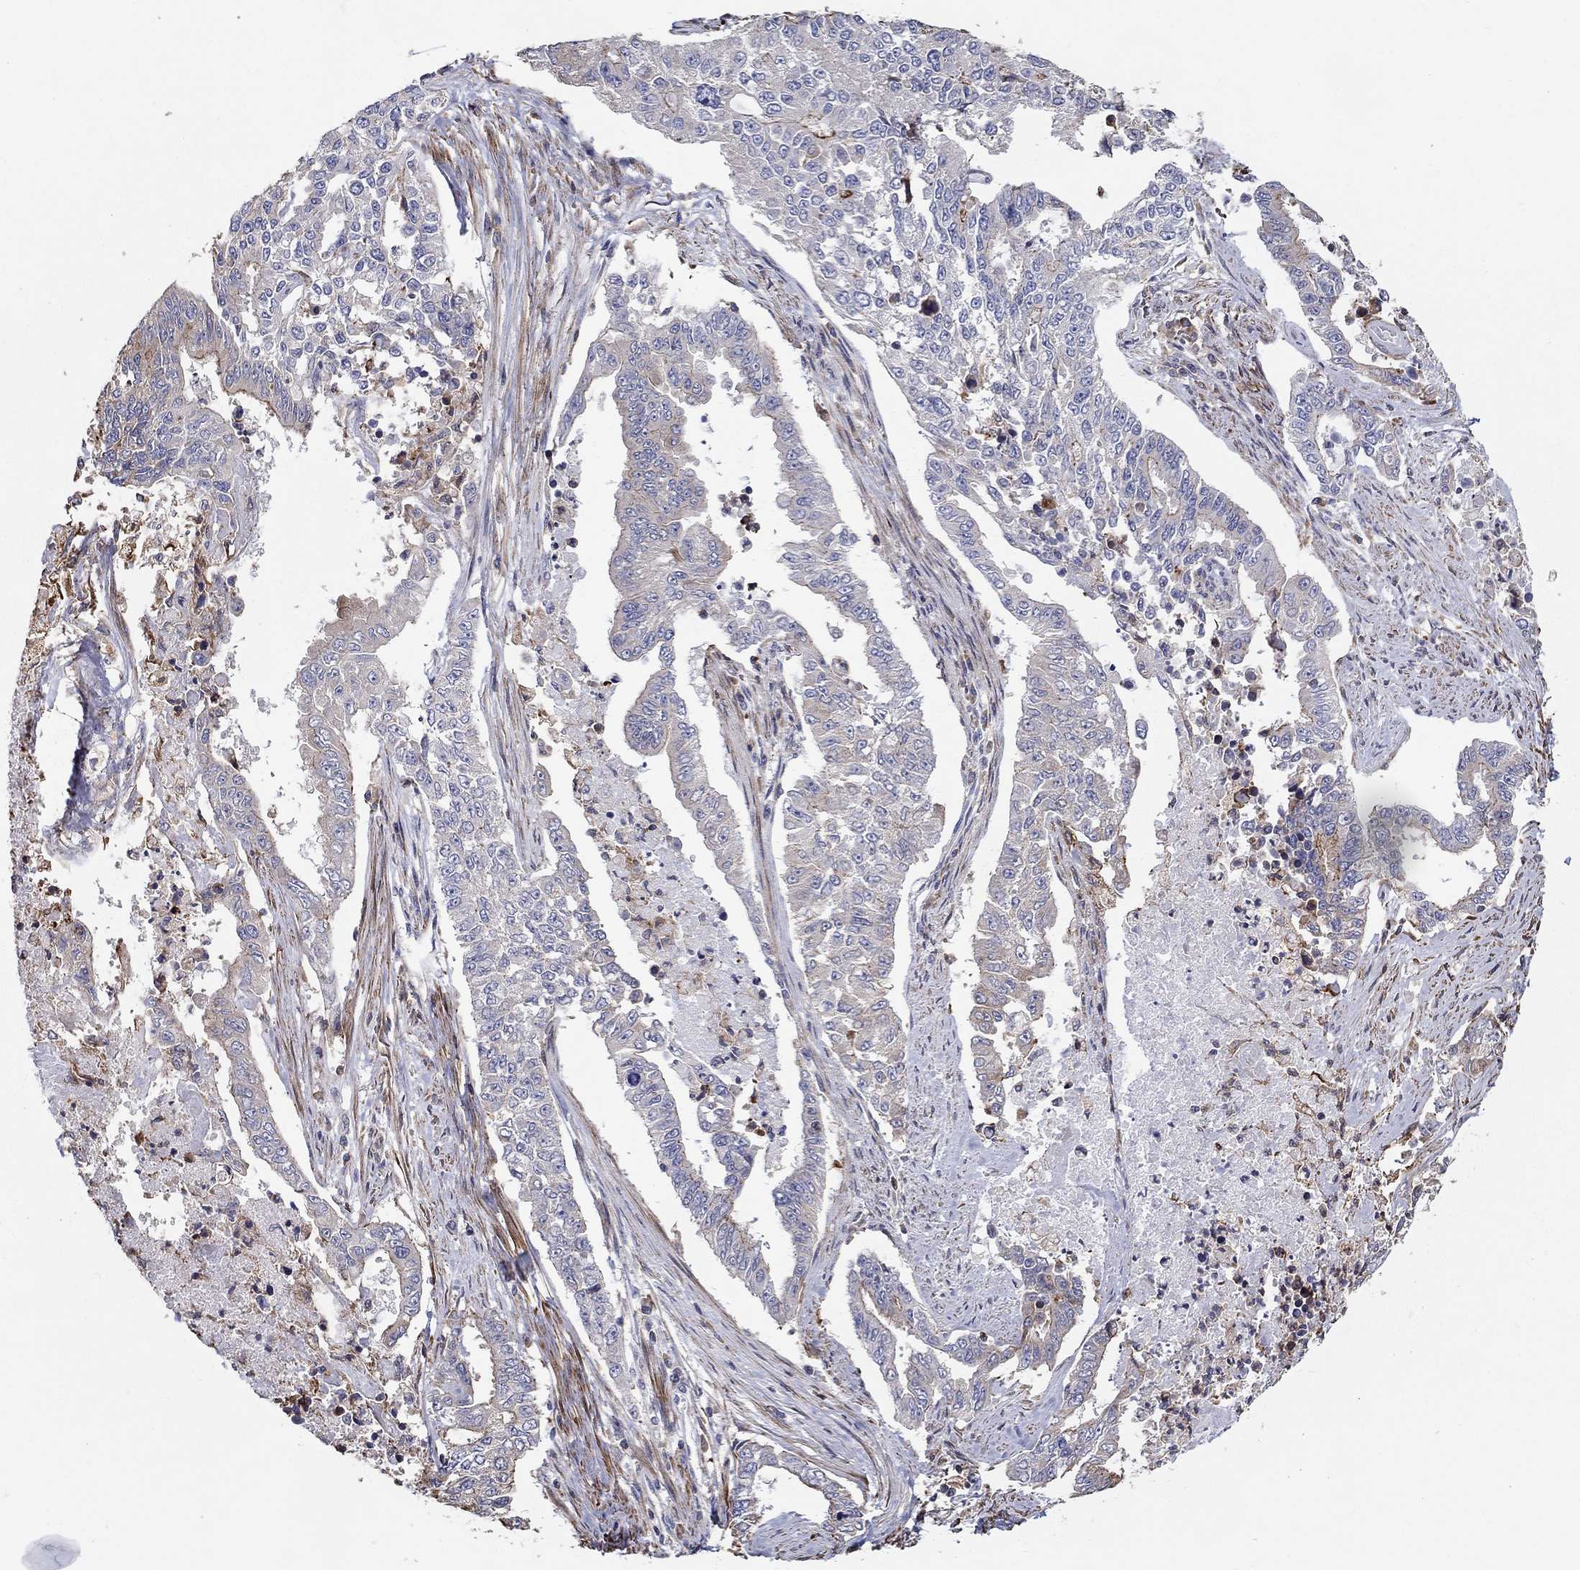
{"staining": {"intensity": "strong", "quantity": "<25%", "location": "cytoplasmic/membranous"}, "tissue": "endometrial cancer", "cell_type": "Tumor cells", "image_type": "cancer", "snomed": [{"axis": "morphology", "description": "Adenocarcinoma, NOS"}, {"axis": "topography", "description": "Uterus"}], "caption": "The histopathology image reveals a brown stain indicating the presence of a protein in the cytoplasmic/membranous of tumor cells in adenocarcinoma (endometrial). The staining is performed using DAB brown chromogen to label protein expression. The nuclei are counter-stained blue using hematoxylin.", "gene": "NPHP1", "patient": {"sex": "female", "age": 59}}